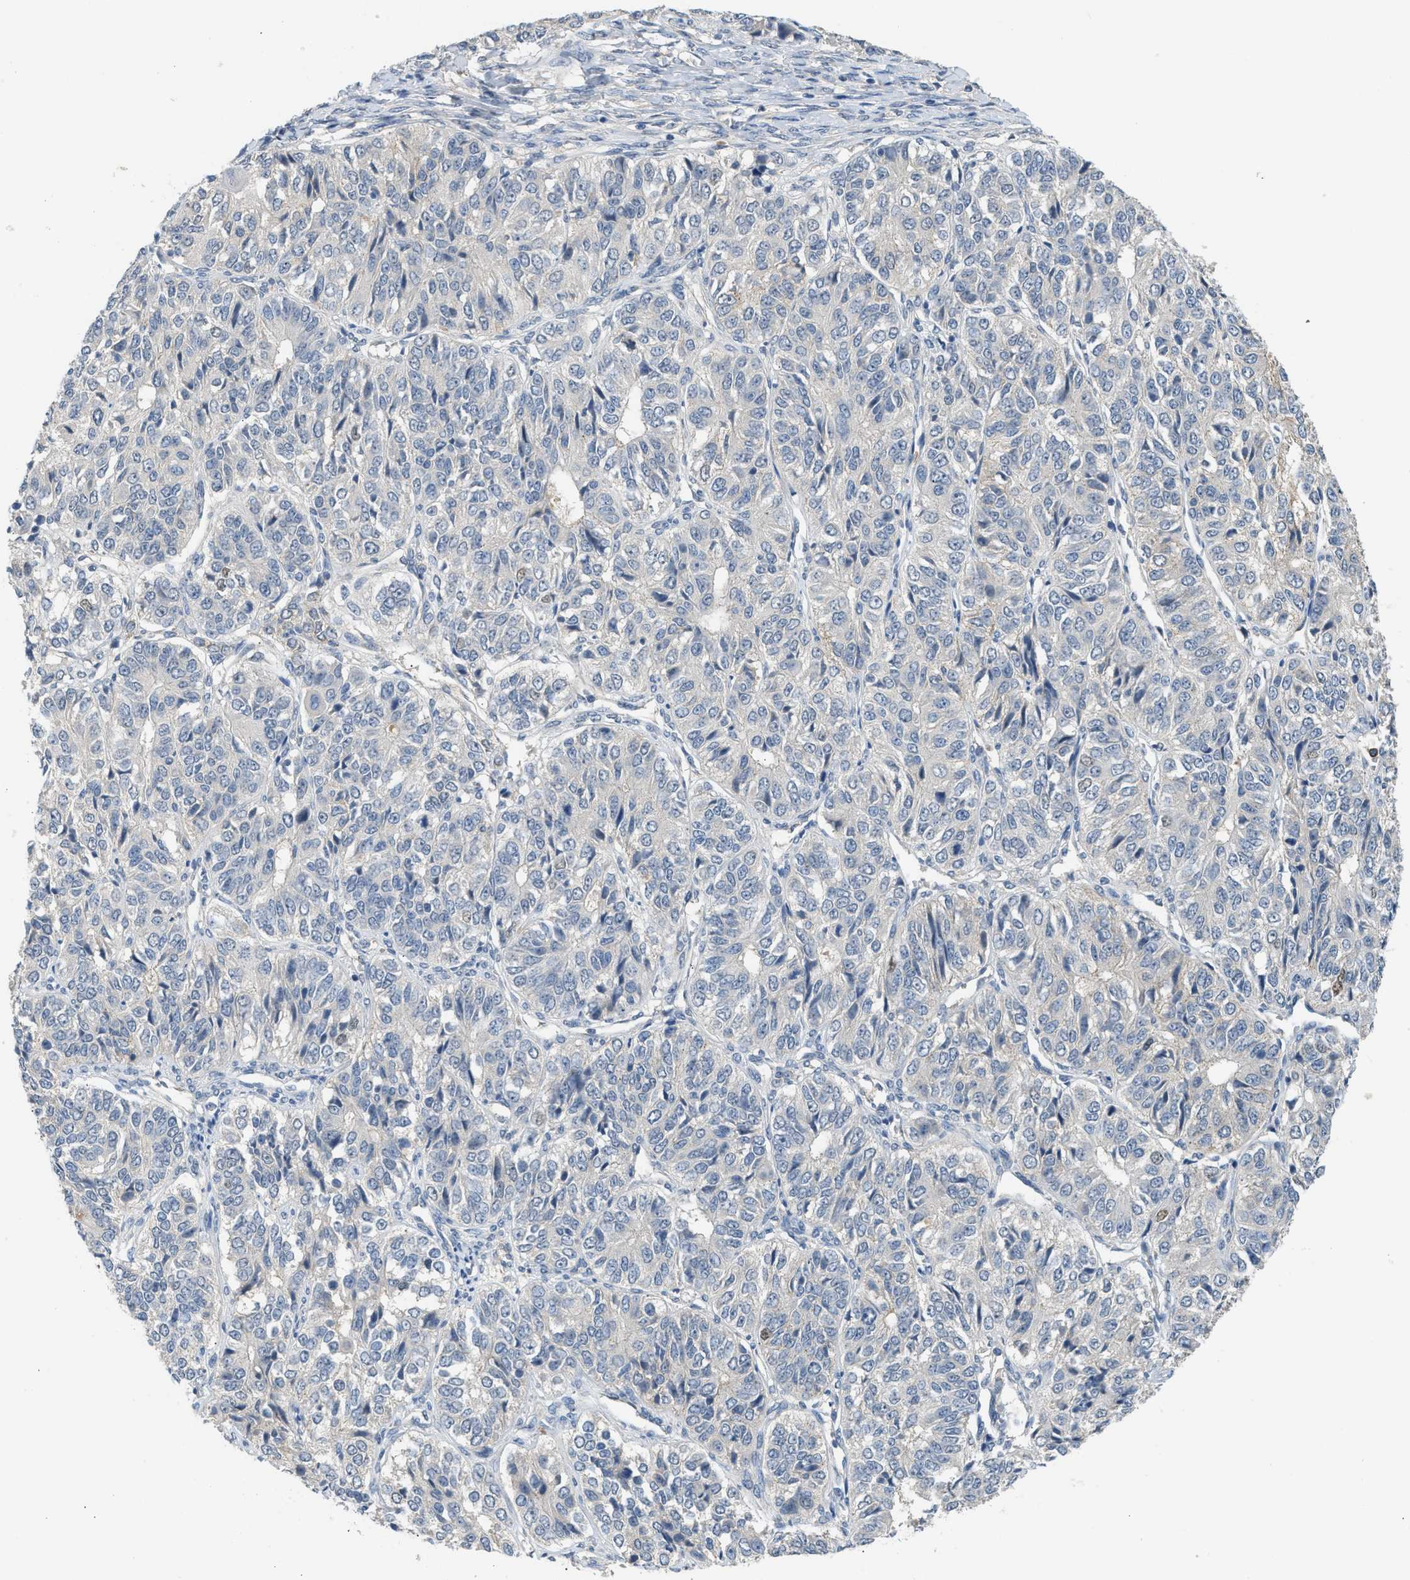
{"staining": {"intensity": "negative", "quantity": "none", "location": "none"}, "tissue": "ovarian cancer", "cell_type": "Tumor cells", "image_type": "cancer", "snomed": [{"axis": "morphology", "description": "Carcinoma, endometroid"}, {"axis": "topography", "description": "Ovary"}], "caption": "A photomicrograph of endometroid carcinoma (ovarian) stained for a protein reveals no brown staining in tumor cells. (IHC, brightfield microscopy, high magnification).", "gene": "RHBDF2", "patient": {"sex": "female", "age": 51}}